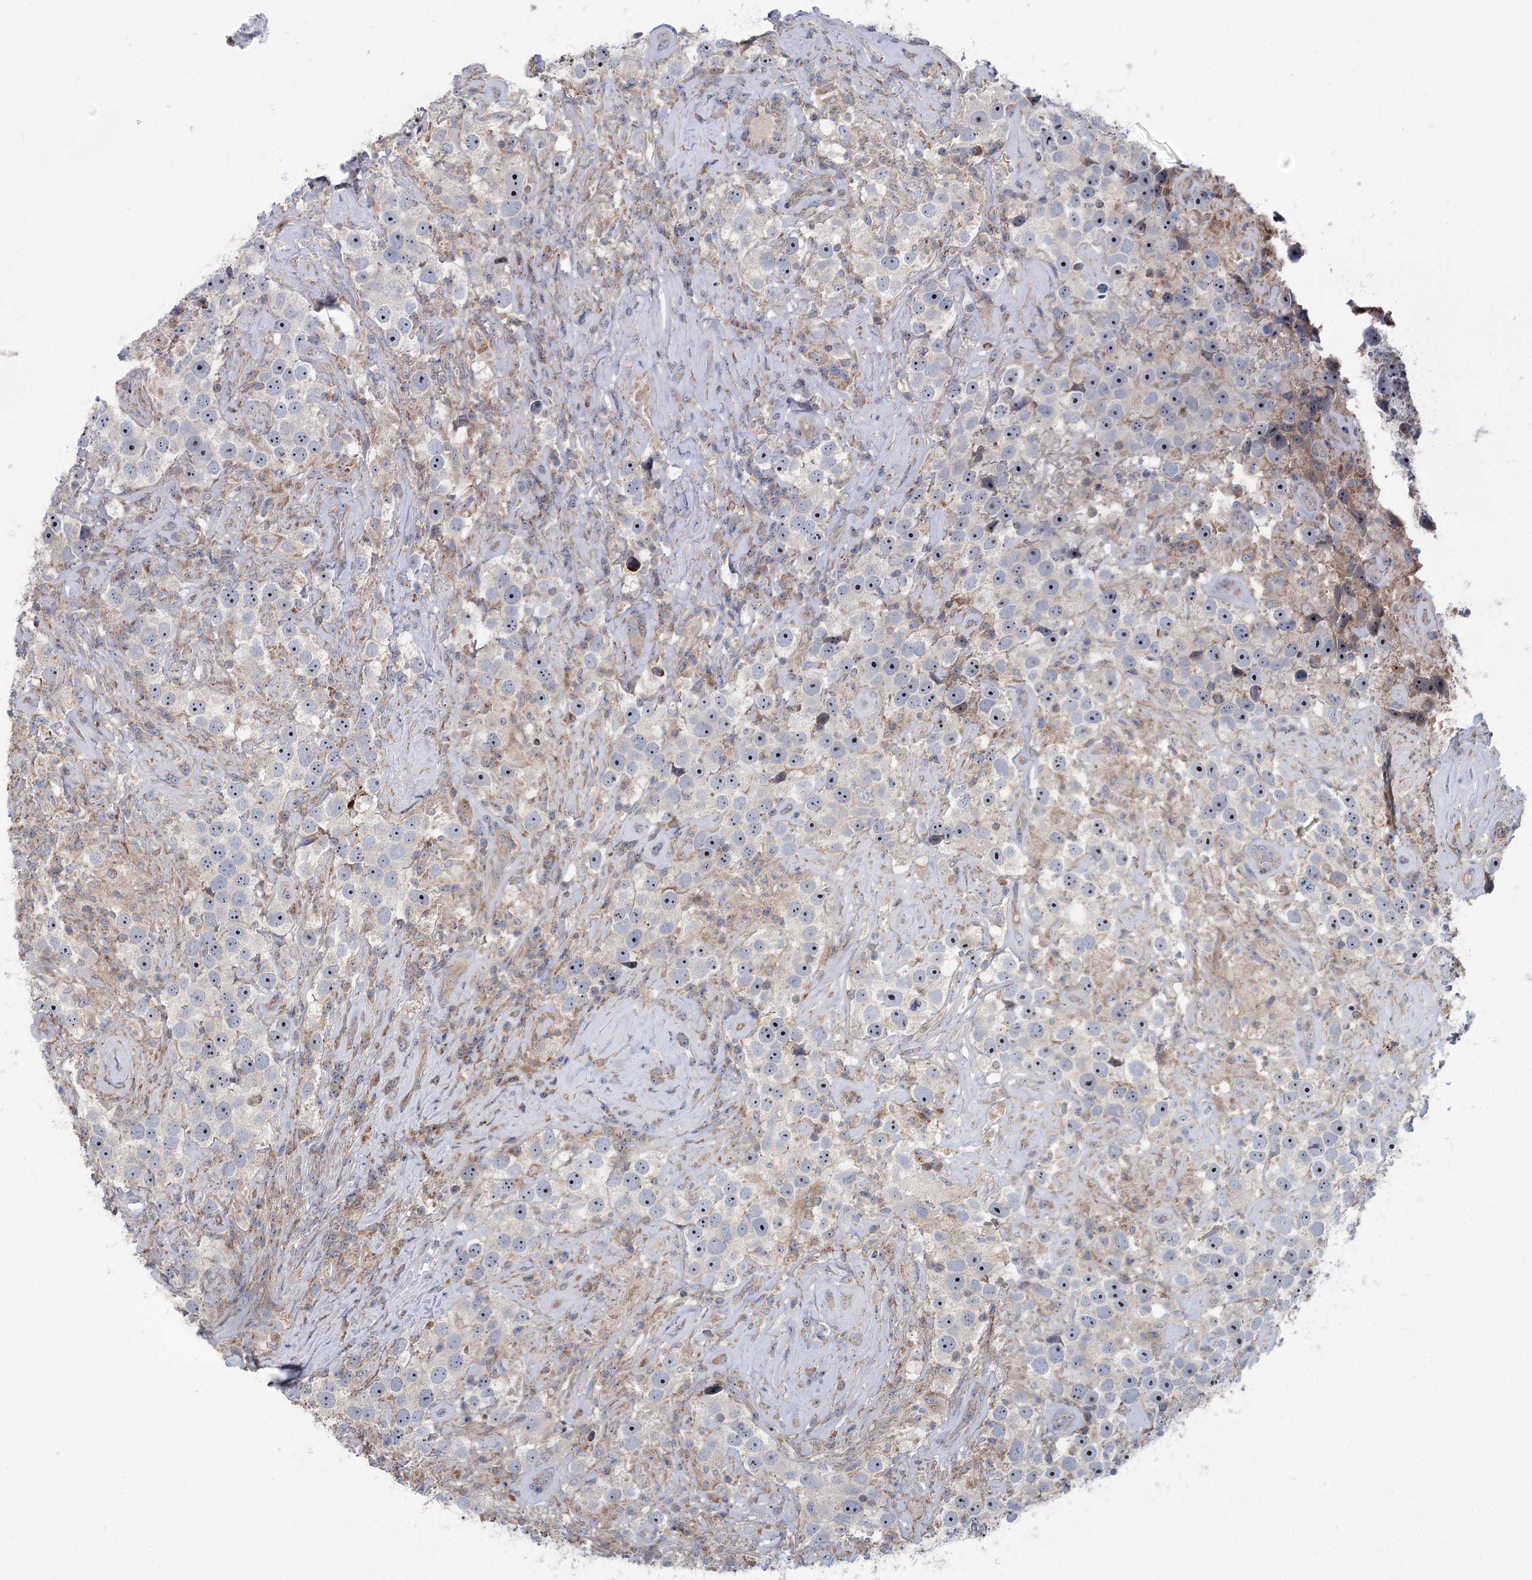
{"staining": {"intensity": "weak", "quantity": "<25%", "location": "cytoplasmic/membranous"}, "tissue": "testis cancer", "cell_type": "Tumor cells", "image_type": "cancer", "snomed": [{"axis": "morphology", "description": "Seminoma, NOS"}, {"axis": "topography", "description": "Testis"}], "caption": "DAB immunohistochemical staining of testis cancer shows no significant staining in tumor cells.", "gene": "MARK2", "patient": {"sex": "male", "age": 49}}